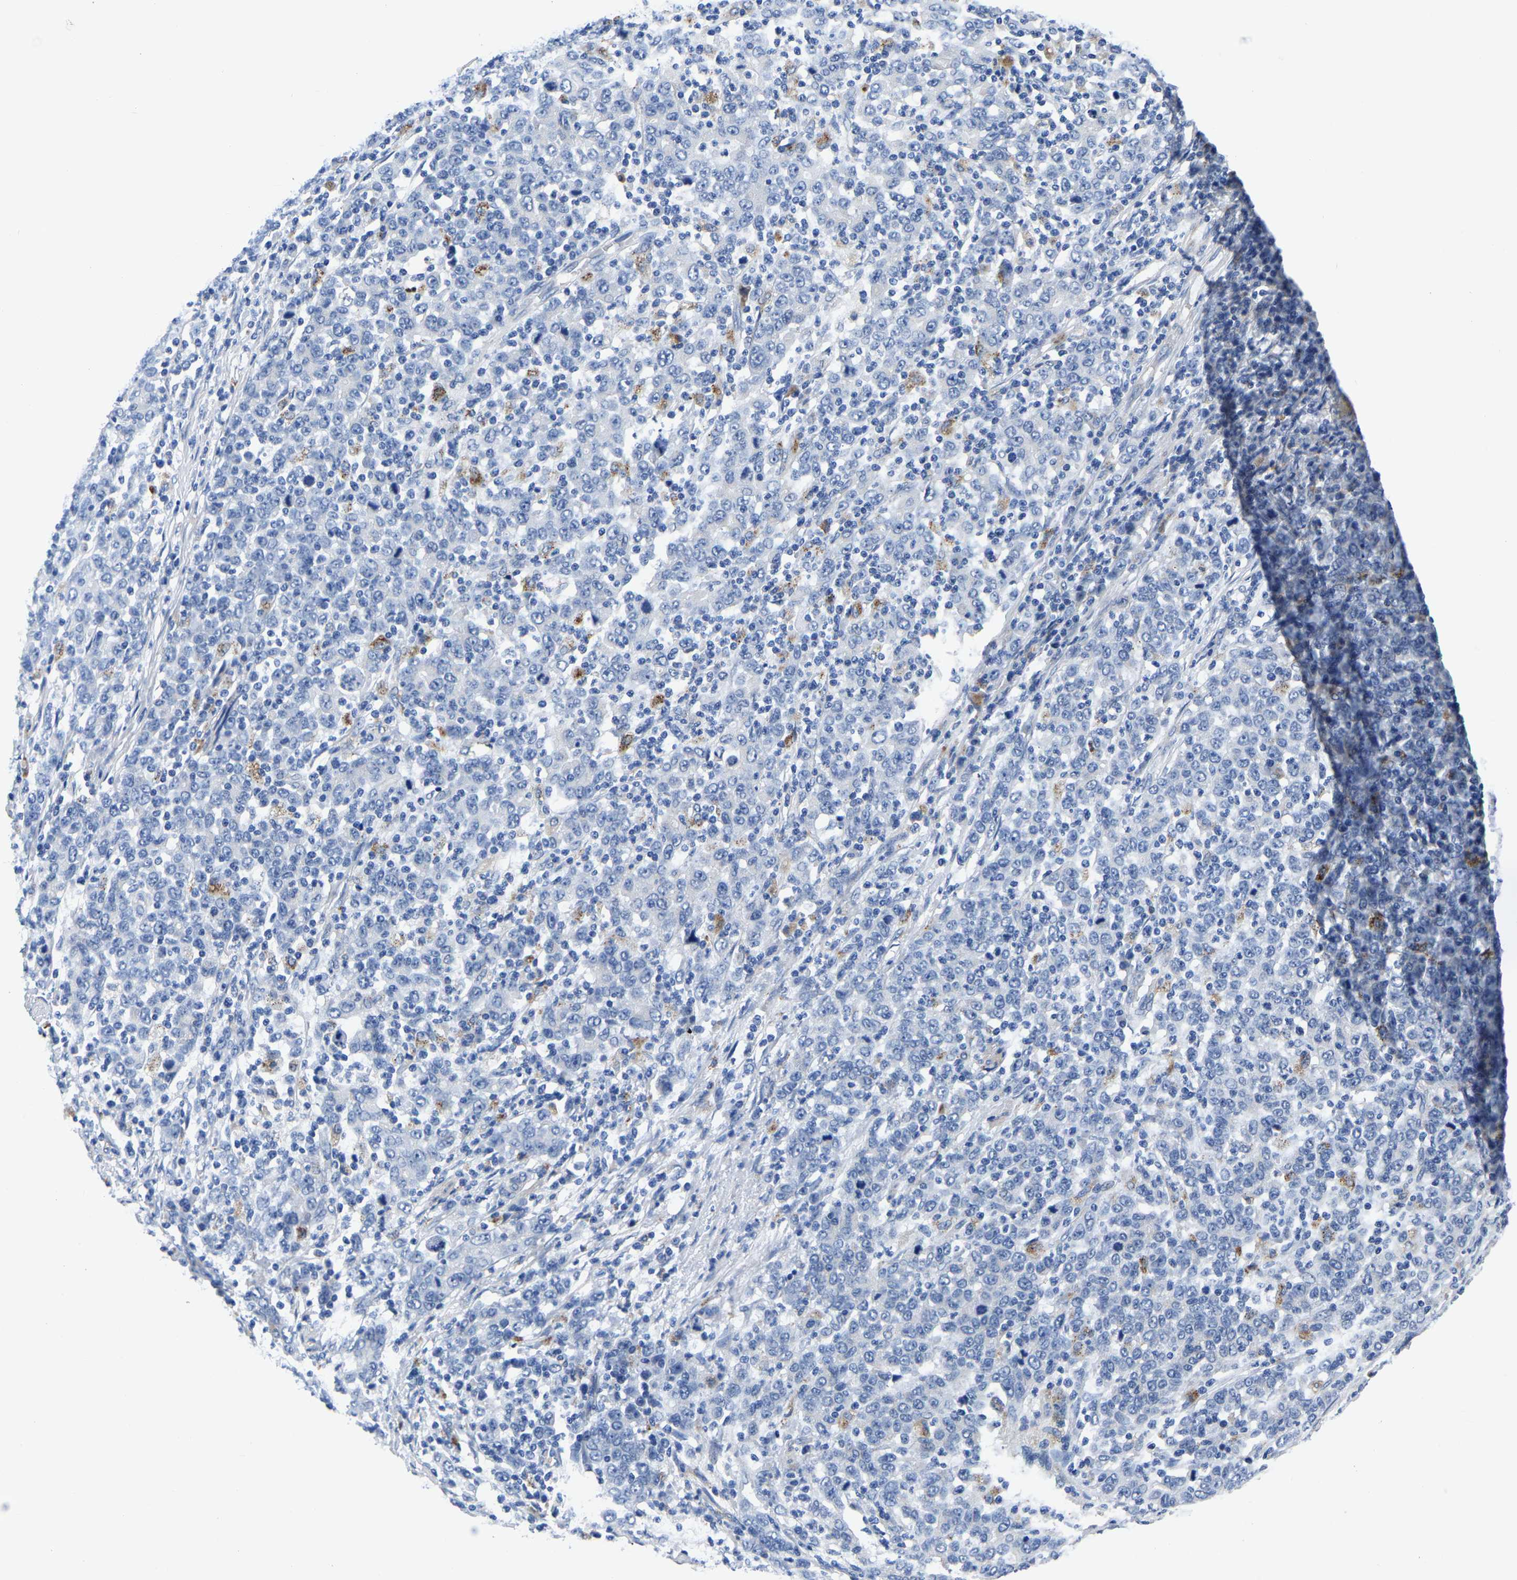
{"staining": {"intensity": "negative", "quantity": "none", "location": "none"}, "tissue": "stomach cancer", "cell_type": "Tumor cells", "image_type": "cancer", "snomed": [{"axis": "morphology", "description": "Adenocarcinoma, NOS"}, {"axis": "topography", "description": "Stomach, upper"}], "caption": "Immunohistochemical staining of human adenocarcinoma (stomach) reveals no significant positivity in tumor cells.", "gene": "PDLIM7", "patient": {"sex": "male", "age": 69}}